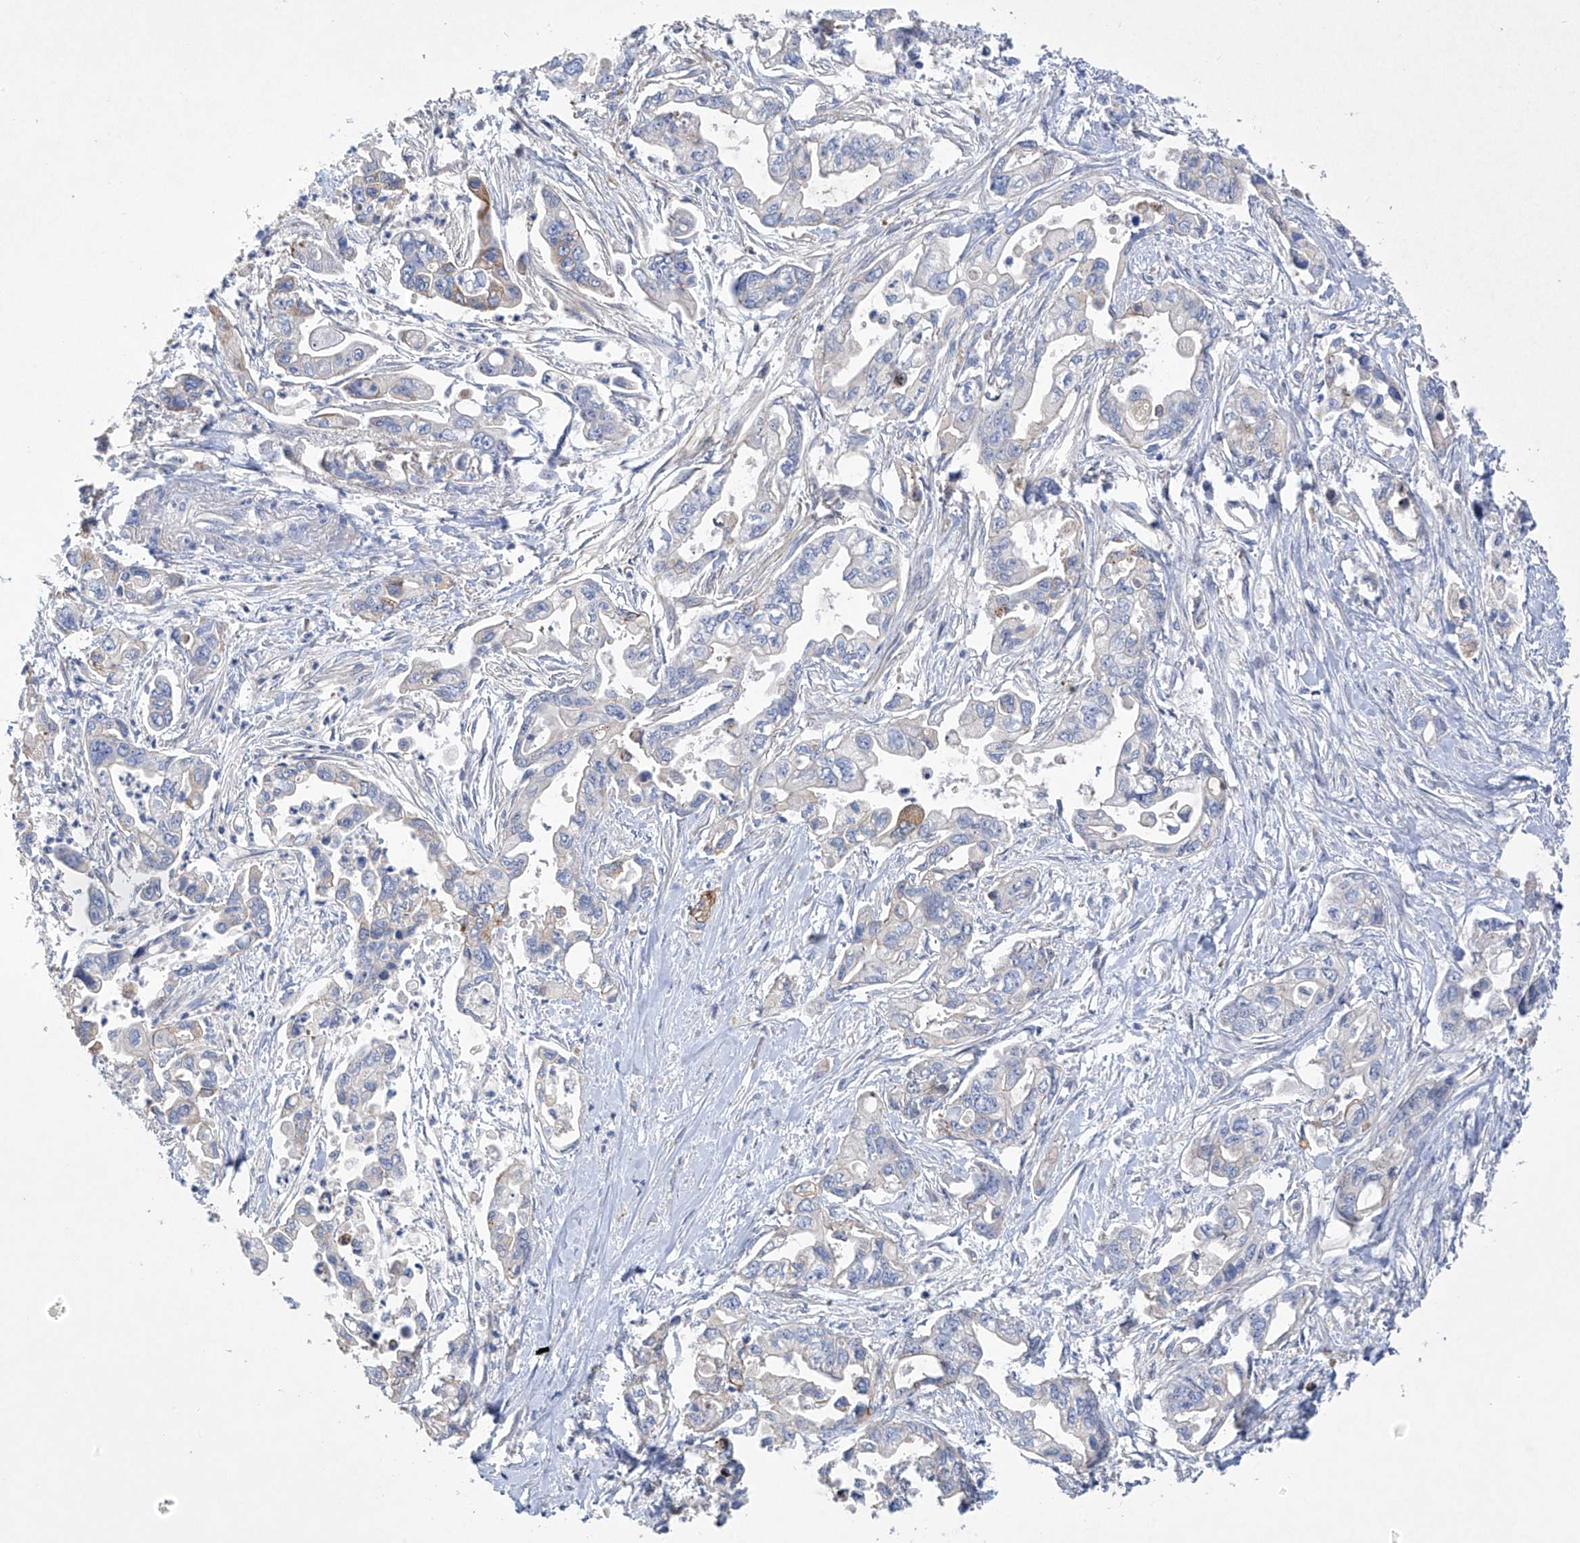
{"staining": {"intensity": "weak", "quantity": "<25%", "location": "cytoplasmic/membranous"}, "tissue": "pancreatic cancer", "cell_type": "Tumor cells", "image_type": "cancer", "snomed": [{"axis": "morphology", "description": "Adenocarcinoma, NOS"}, {"axis": "topography", "description": "Pancreas"}], "caption": "An immunohistochemistry (IHC) photomicrograph of adenocarcinoma (pancreatic) is shown. There is no staining in tumor cells of adenocarcinoma (pancreatic).", "gene": "PRSS12", "patient": {"sex": "male", "age": 70}}